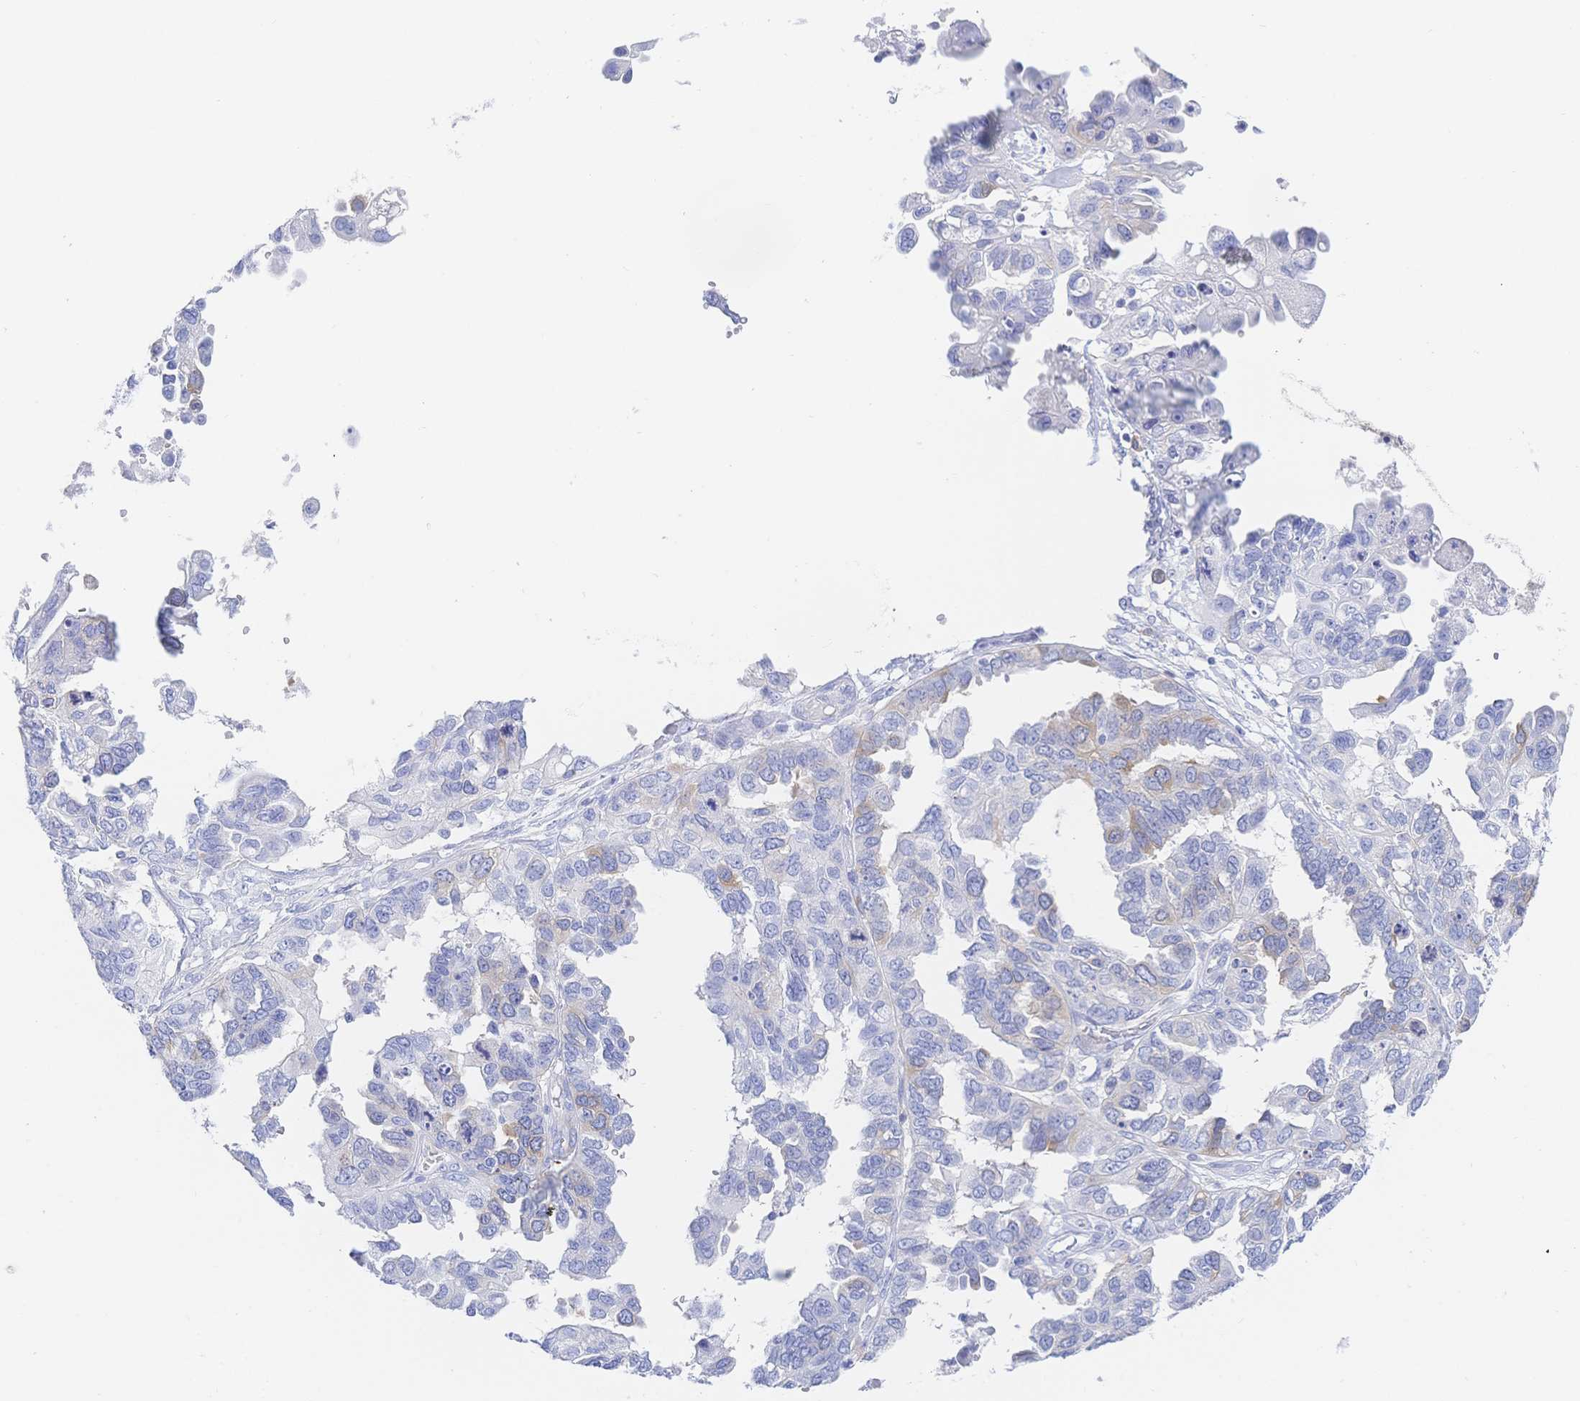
{"staining": {"intensity": "negative", "quantity": "none", "location": "none"}, "tissue": "ovarian cancer", "cell_type": "Tumor cells", "image_type": "cancer", "snomed": [{"axis": "morphology", "description": "Cystadenocarcinoma, serous, NOS"}, {"axis": "topography", "description": "Ovary"}], "caption": "Immunohistochemistry of human ovarian cancer demonstrates no expression in tumor cells.", "gene": "RRM1", "patient": {"sex": "female", "age": 53}}